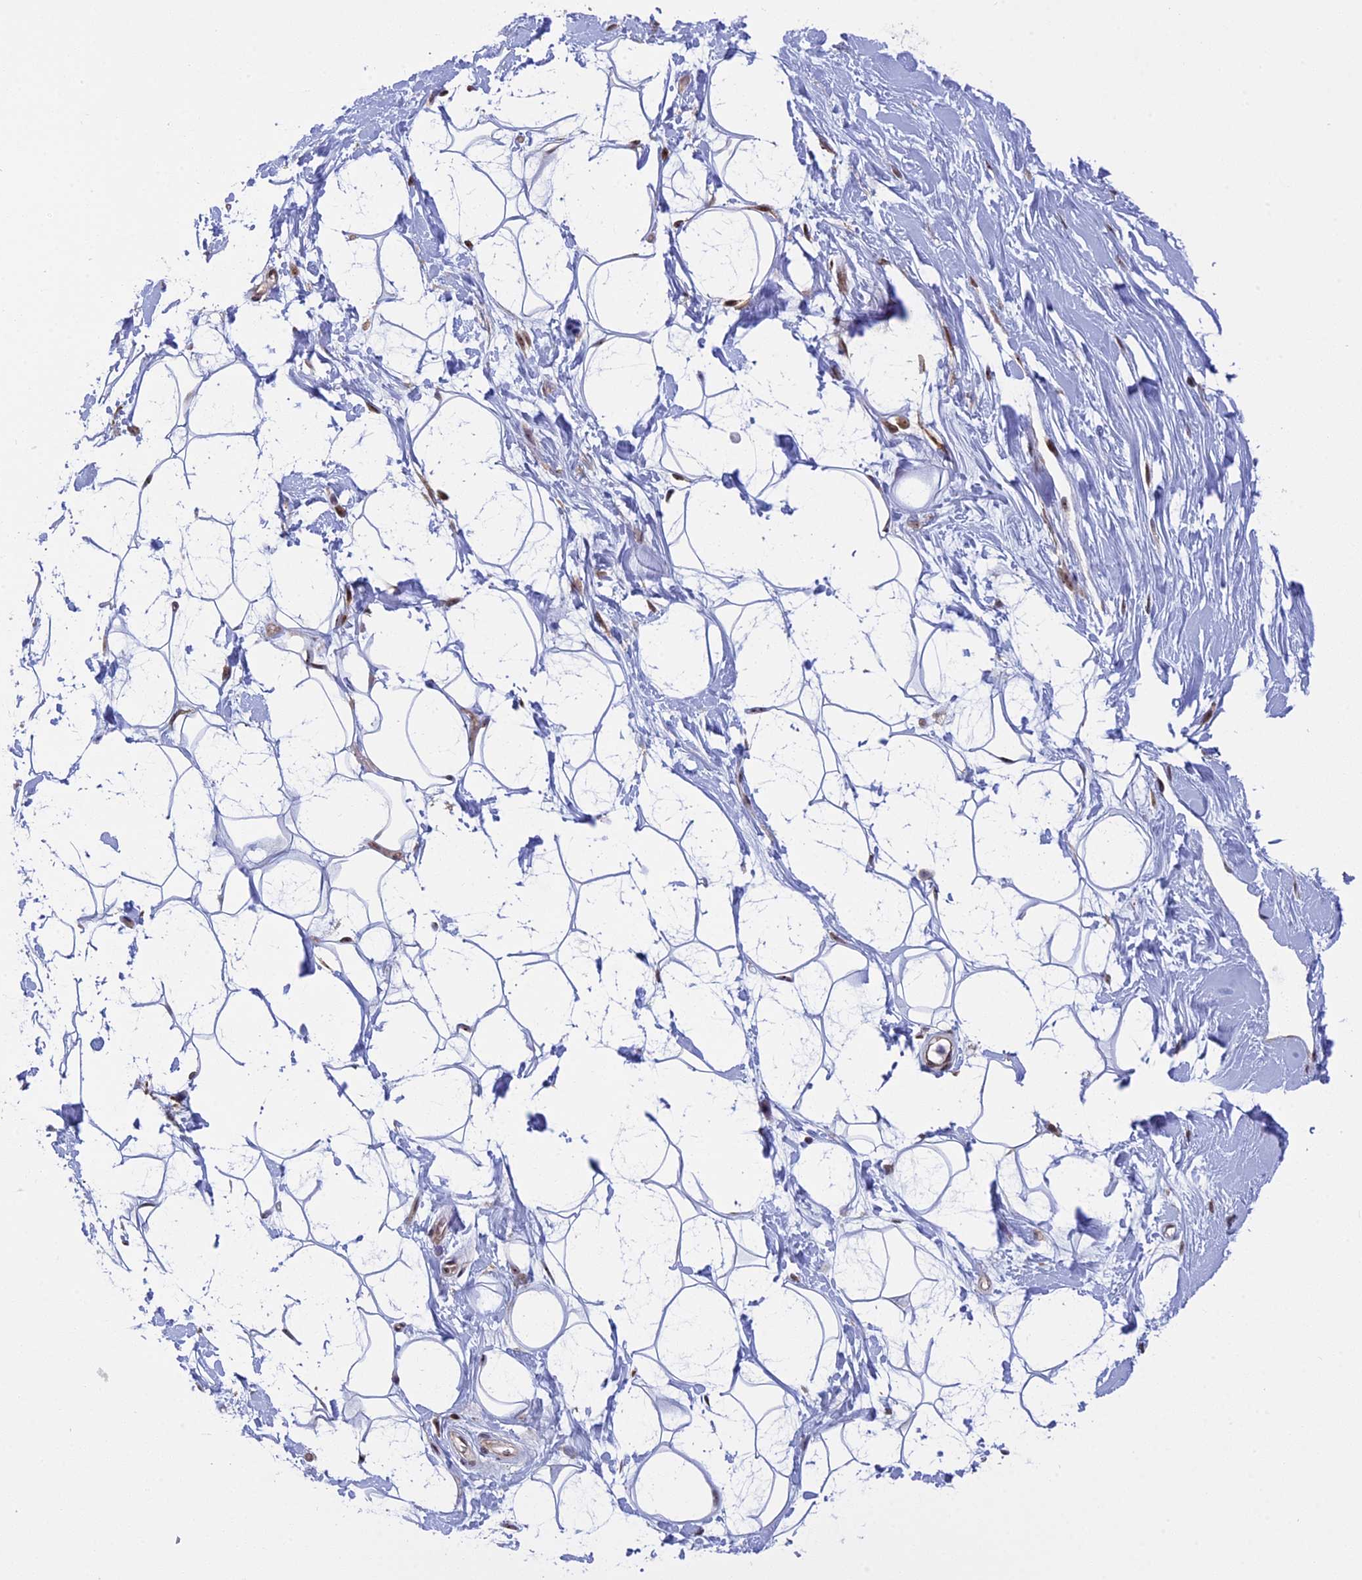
{"staining": {"intensity": "negative", "quantity": "none", "location": "none"}, "tissue": "adipose tissue", "cell_type": "Adipocytes", "image_type": "normal", "snomed": [{"axis": "morphology", "description": "Normal tissue, NOS"}, {"axis": "topography", "description": "Breast"}], "caption": "This is an immunohistochemistry (IHC) image of benign human adipose tissue. There is no staining in adipocytes.", "gene": "MGA", "patient": {"sex": "female", "age": 26}}